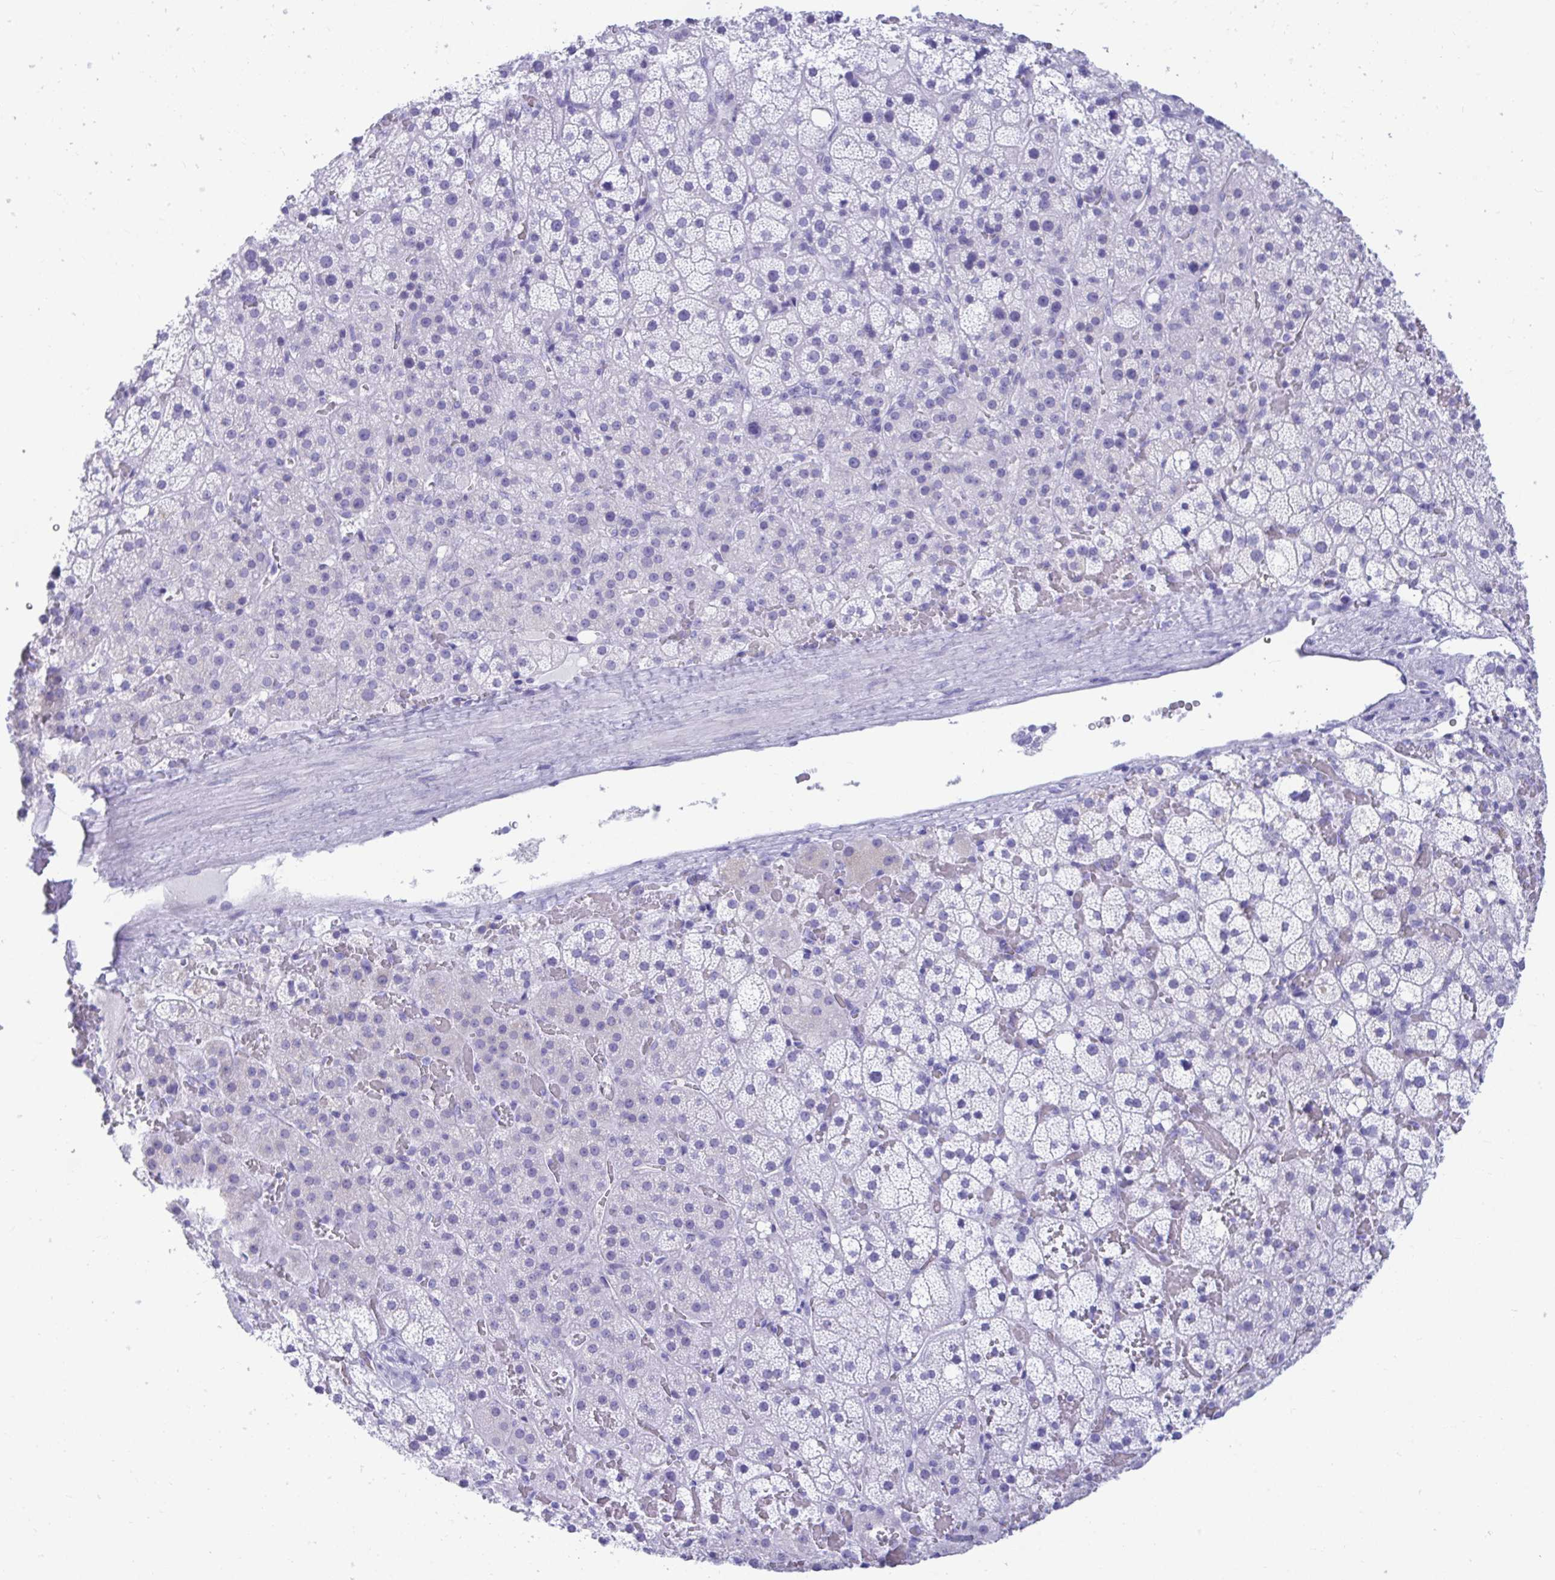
{"staining": {"intensity": "negative", "quantity": "none", "location": "none"}, "tissue": "adrenal gland", "cell_type": "Glandular cells", "image_type": "normal", "snomed": [{"axis": "morphology", "description": "Normal tissue, NOS"}, {"axis": "topography", "description": "Adrenal gland"}], "caption": "The histopathology image reveals no staining of glandular cells in benign adrenal gland.", "gene": "SHISA8", "patient": {"sex": "male", "age": 53}}